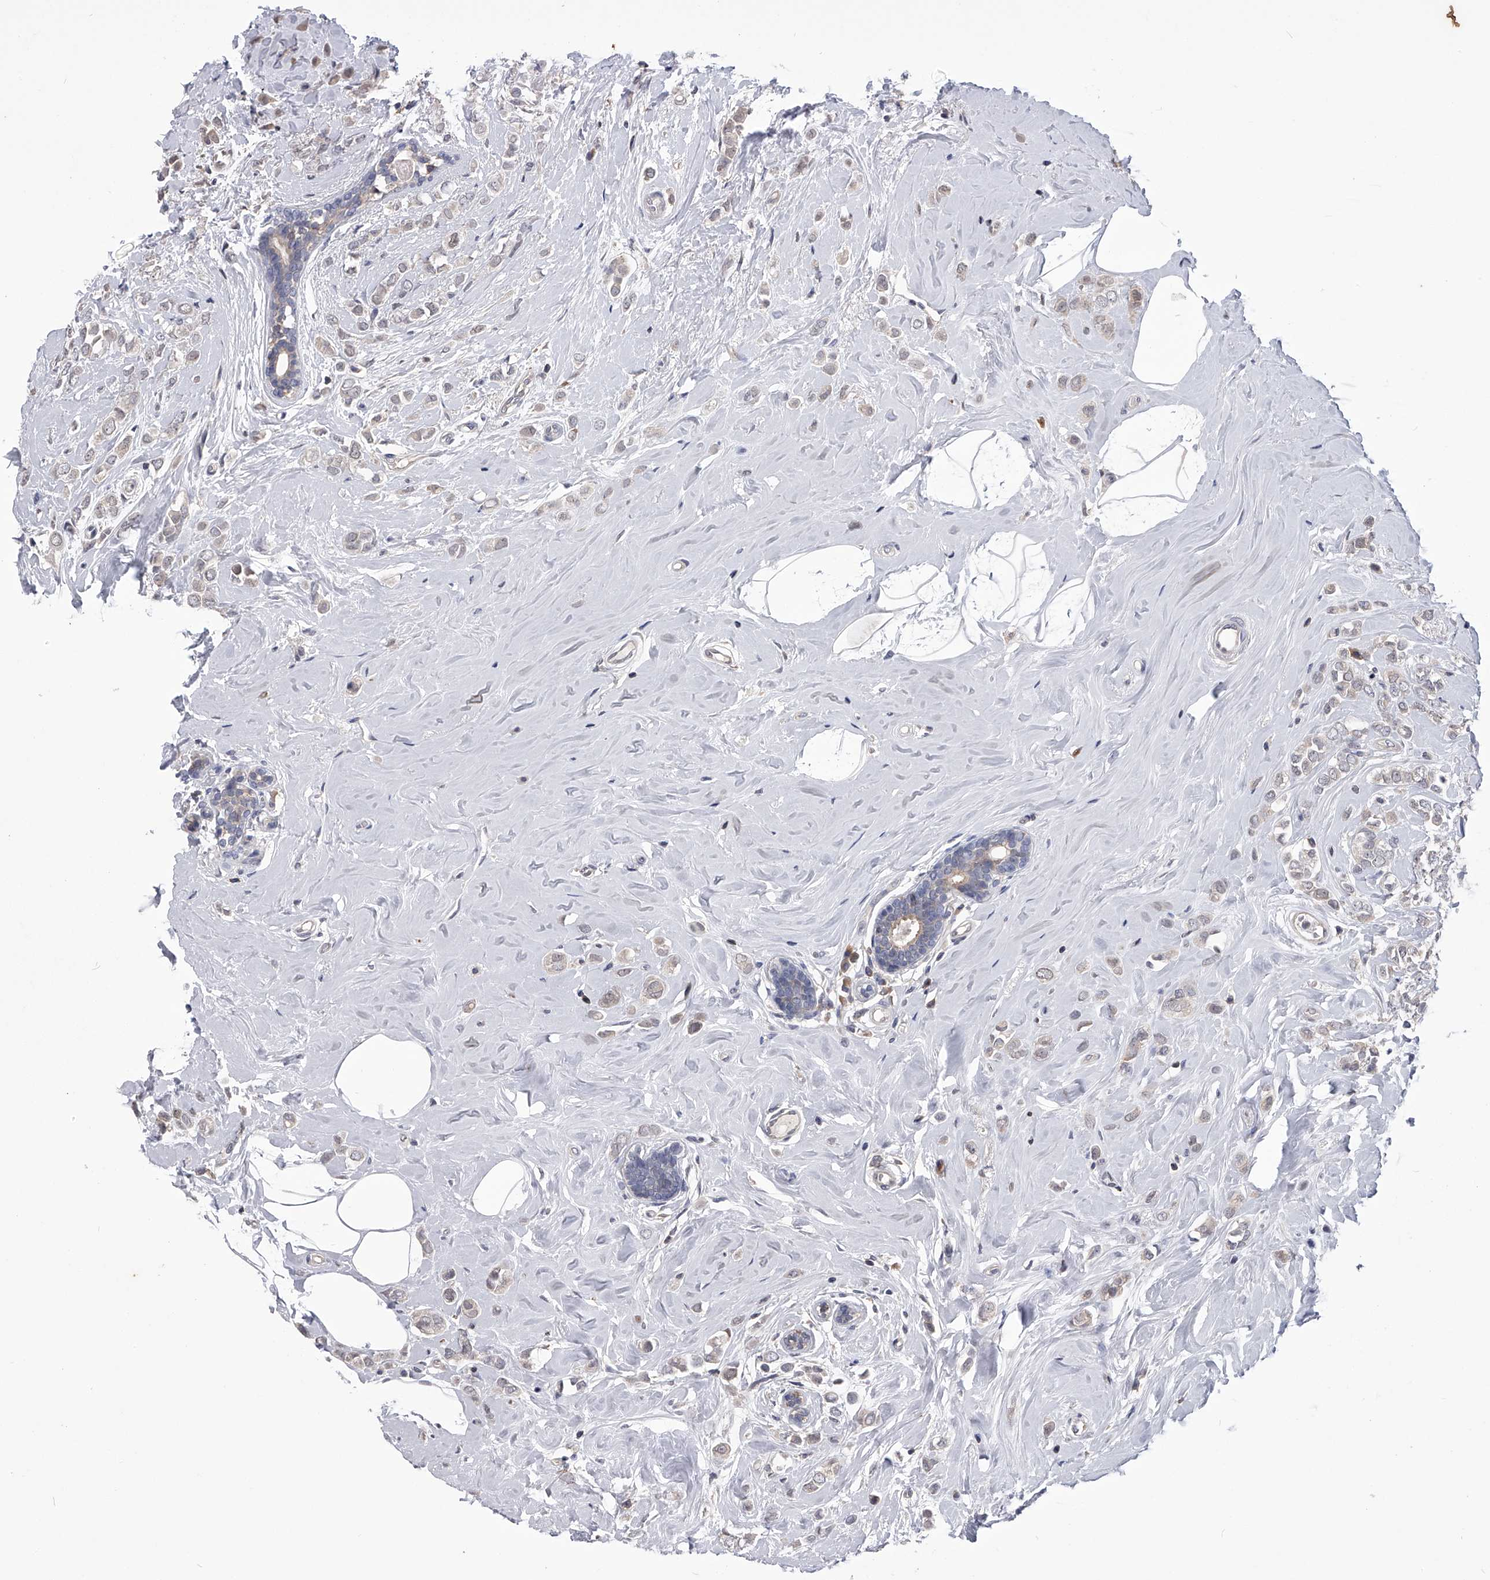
{"staining": {"intensity": "weak", "quantity": "<25%", "location": "cytoplasmic/membranous"}, "tissue": "breast cancer", "cell_type": "Tumor cells", "image_type": "cancer", "snomed": [{"axis": "morphology", "description": "Lobular carcinoma"}, {"axis": "topography", "description": "Breast"}], "caption": "Lobular carcinoma (breast) was stained to show a protein in brown. There is no significant expression in tumor cells.", "gene": "PAN3", "patient": {"sex": "female", "age": 47}}